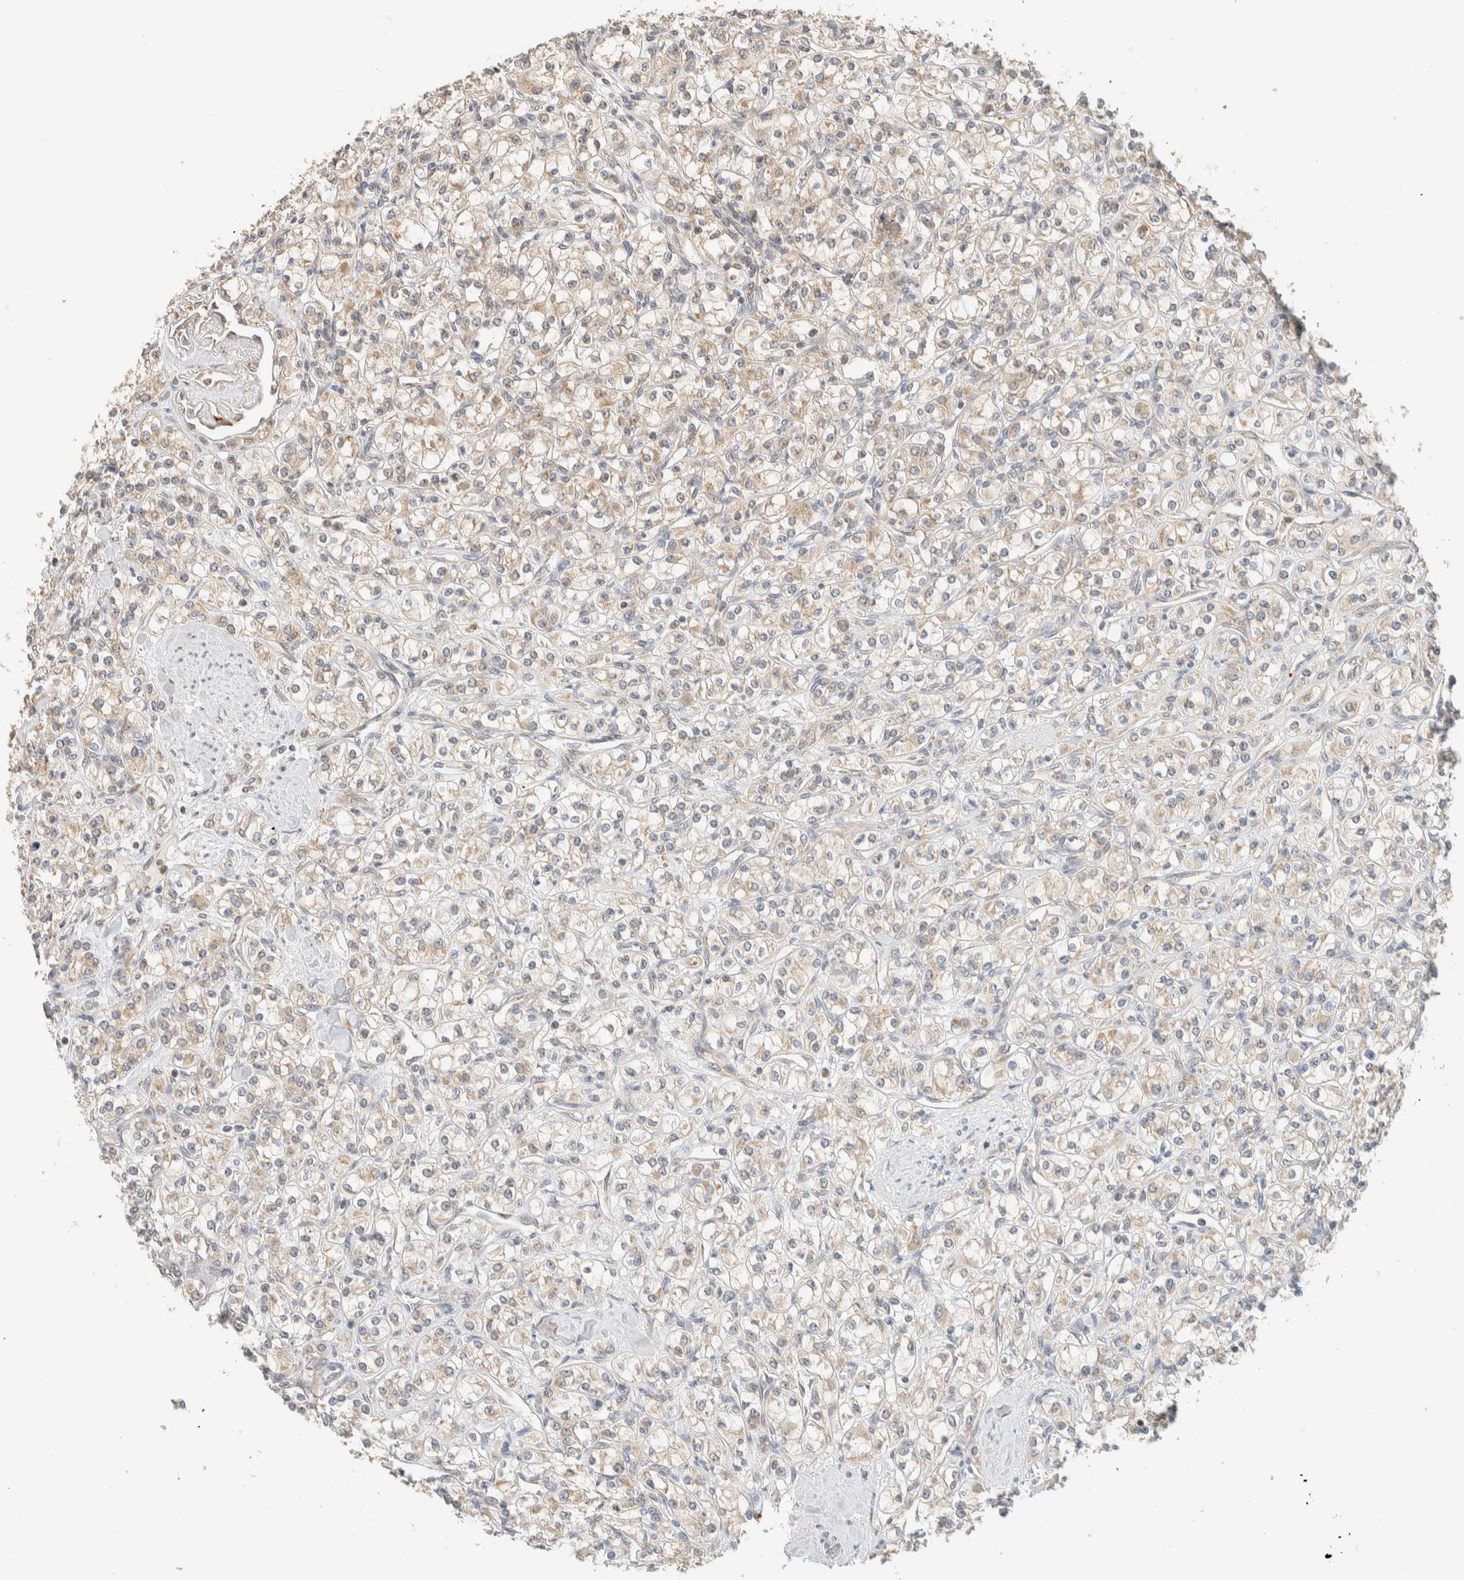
{"staining": {"intensity": "weak", "quantity": ">75%", "location": "cytoplasmic/membranous"}, "tissue": "renal cancer", "cell_type": "Tumor cells", "image_type": "cancer", "snomed": [{"axis": "morphology", "description": "Adenocarcinoma, NOS"}, {"axis": "topography", "description": "Kidney"}], "caption": "An immunohistochemistry (IHC) micrograph of neoplastic tissue is shown. Protein staining in brown shows weak cytoplasmic/membranous positivity in adenocarcinoma (renal) within tumor cells. Nuclei are stained in blue.", "gene": "MRPL41", "patient": {"sex": "male", "age": 77}}